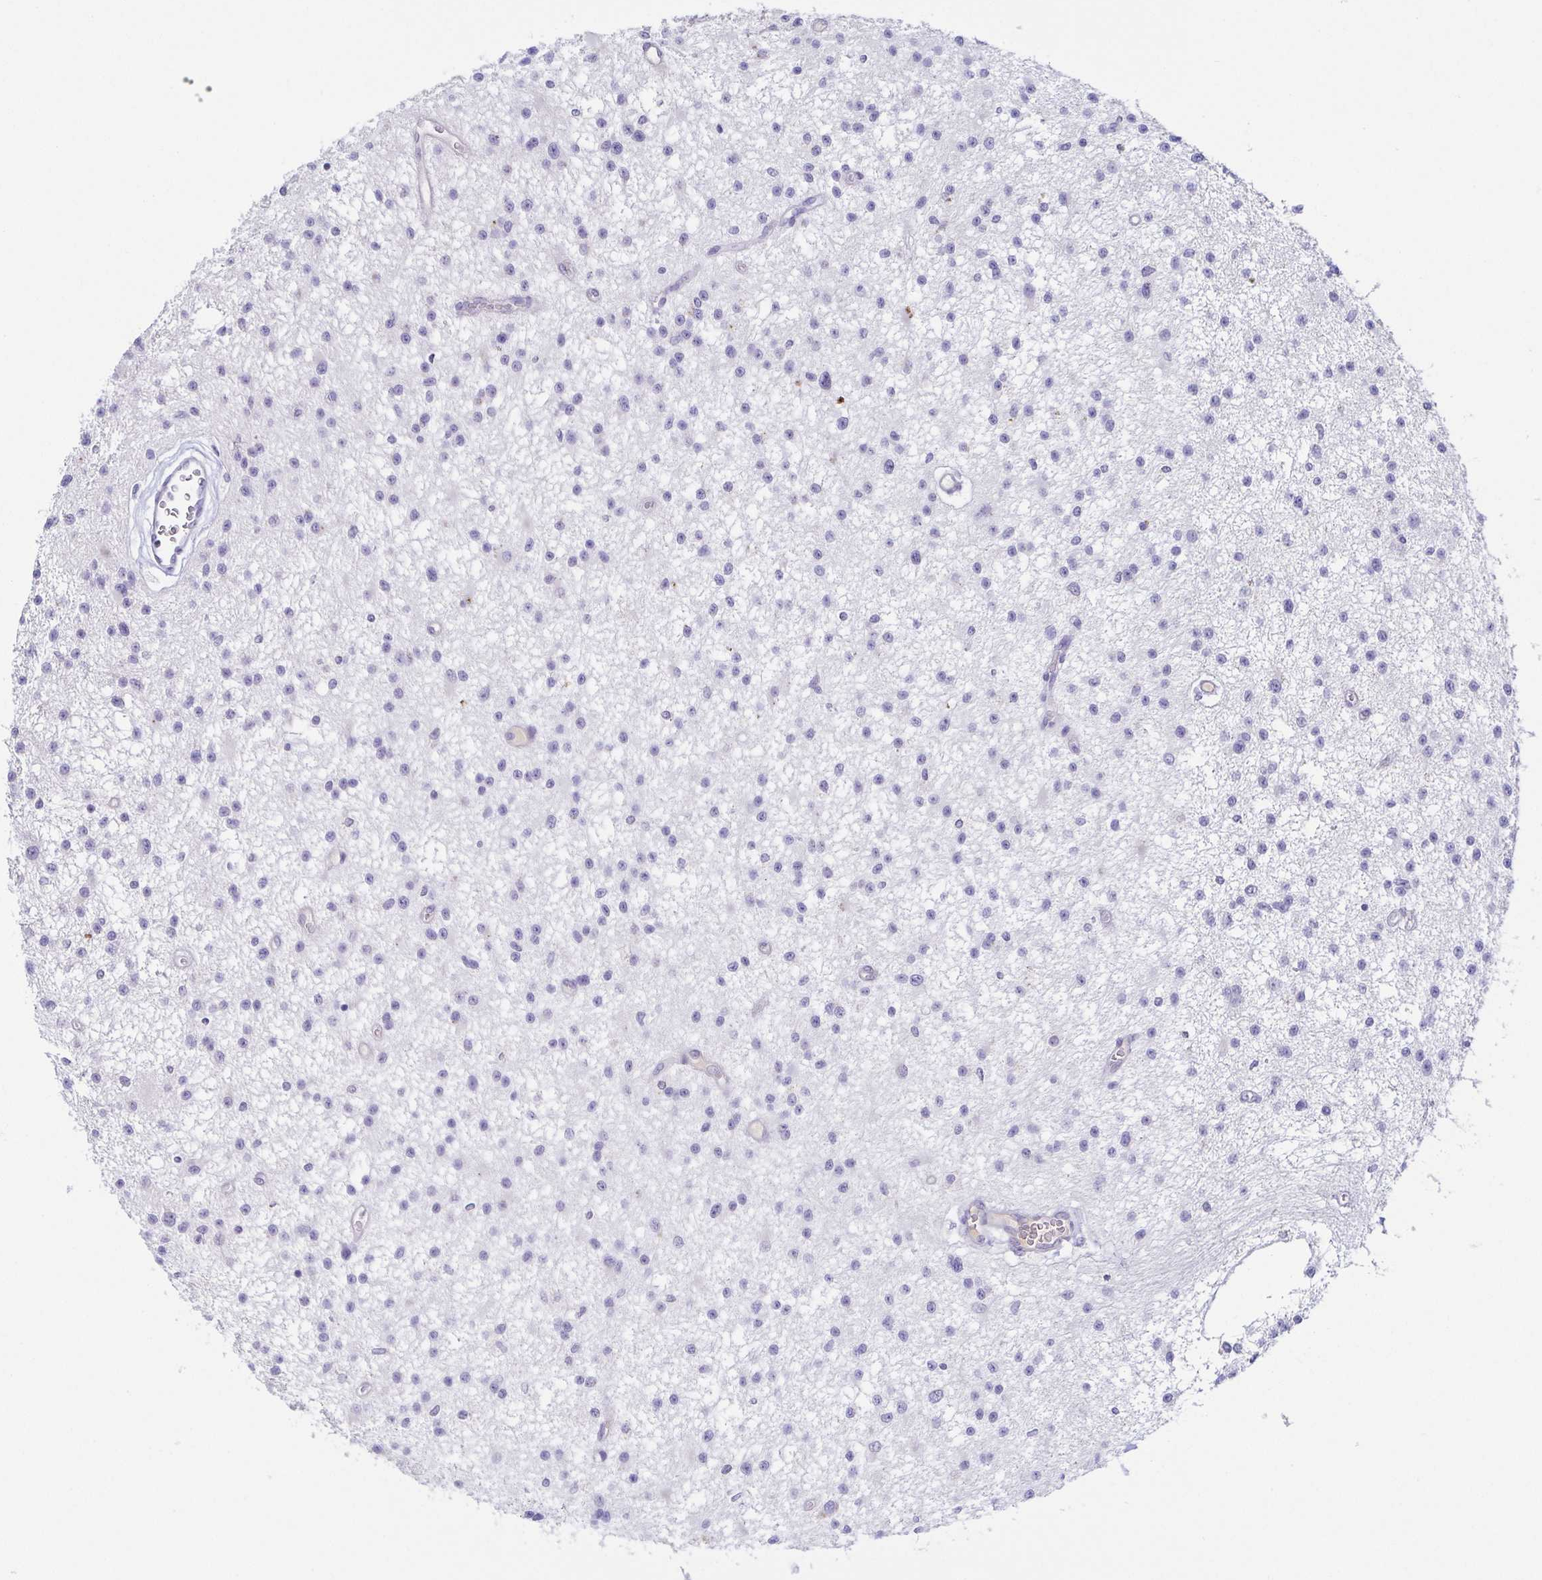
{"staining": {"intensity": "negative", "quantity": "none", "location": "none"}, "tissue": "glioma", "cell_type": "Tumor cells", "image_type": "cancer", "snomed": [{"axis": "morphology", "description": "Glioma, malignant, Low grade"}, {"axis": "topography", "description": "Brain"}], "caption": "Immunohistochemistry image of human malignant glioma (low-grade) stained for a protein (brown), which shows no expression in tumor cells. The staining was performed using DAB (3,3'-diaminobenzidine) to visualize the protein expression in brown, while the nuclei were stained in blue with hematoxylin (Magnification: 20x).", "gene": "LDLRAD1", "patient": {"sex": "male", "age": 43}}